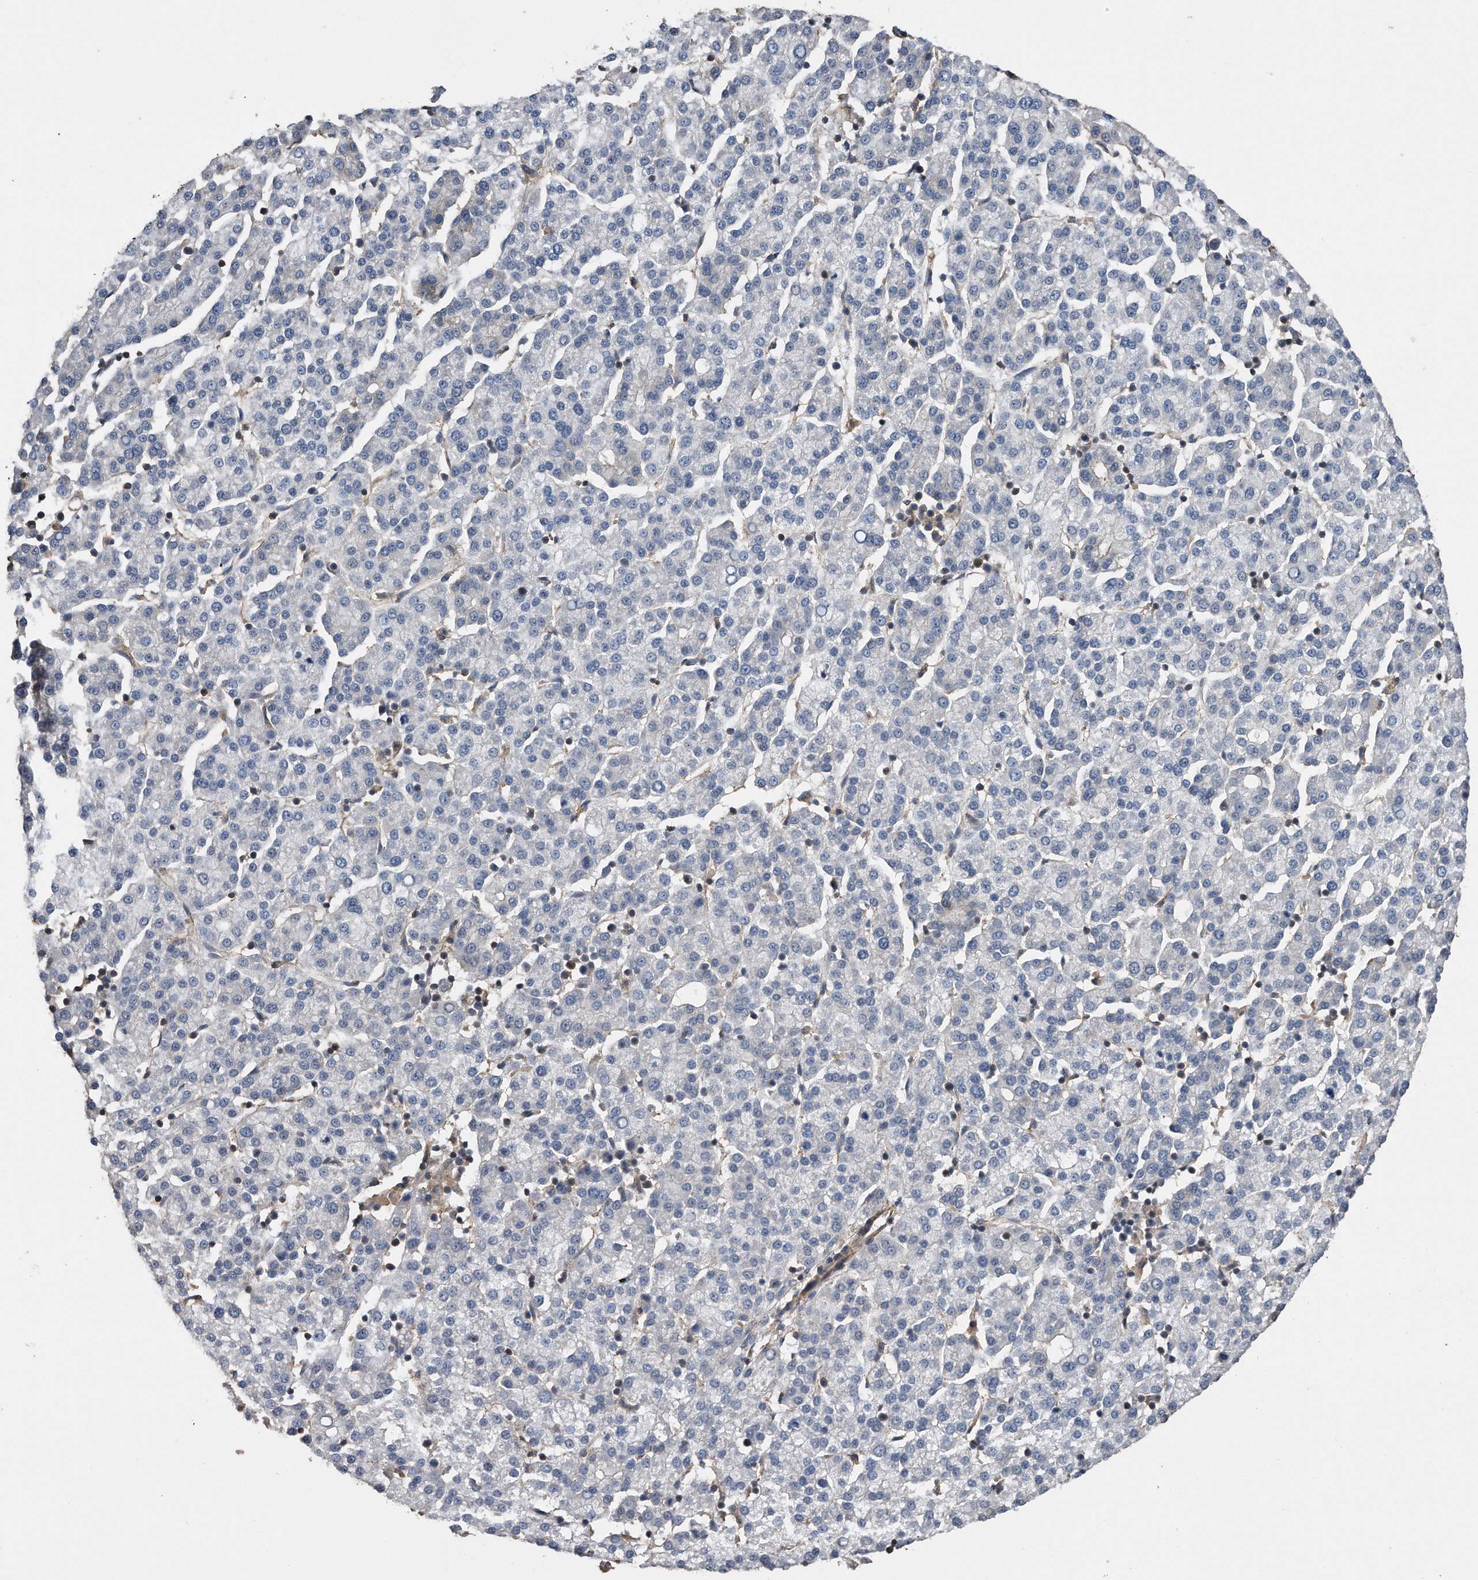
{"staining": {"intensity": "negative", "quantity": "none", "location": "none"}, "tissue": "liver cancer", "cell_type": "Tumor cells", "image_type": "cancer", "snomed": [{"axis": "morphology", "description": "Carcinoma, Hepatocellular, NOS"}, {"axis": "topography", "description": "Liver"}], "caption": "Immunohistochemistry photomicrograph of neoplastic tissue: liver hepatocellular carcinoma stained with DAB reveals no significant protein expression in tumor cells.", "gene": "KCND3", "patient": {"sex": "female", "age": 58}}